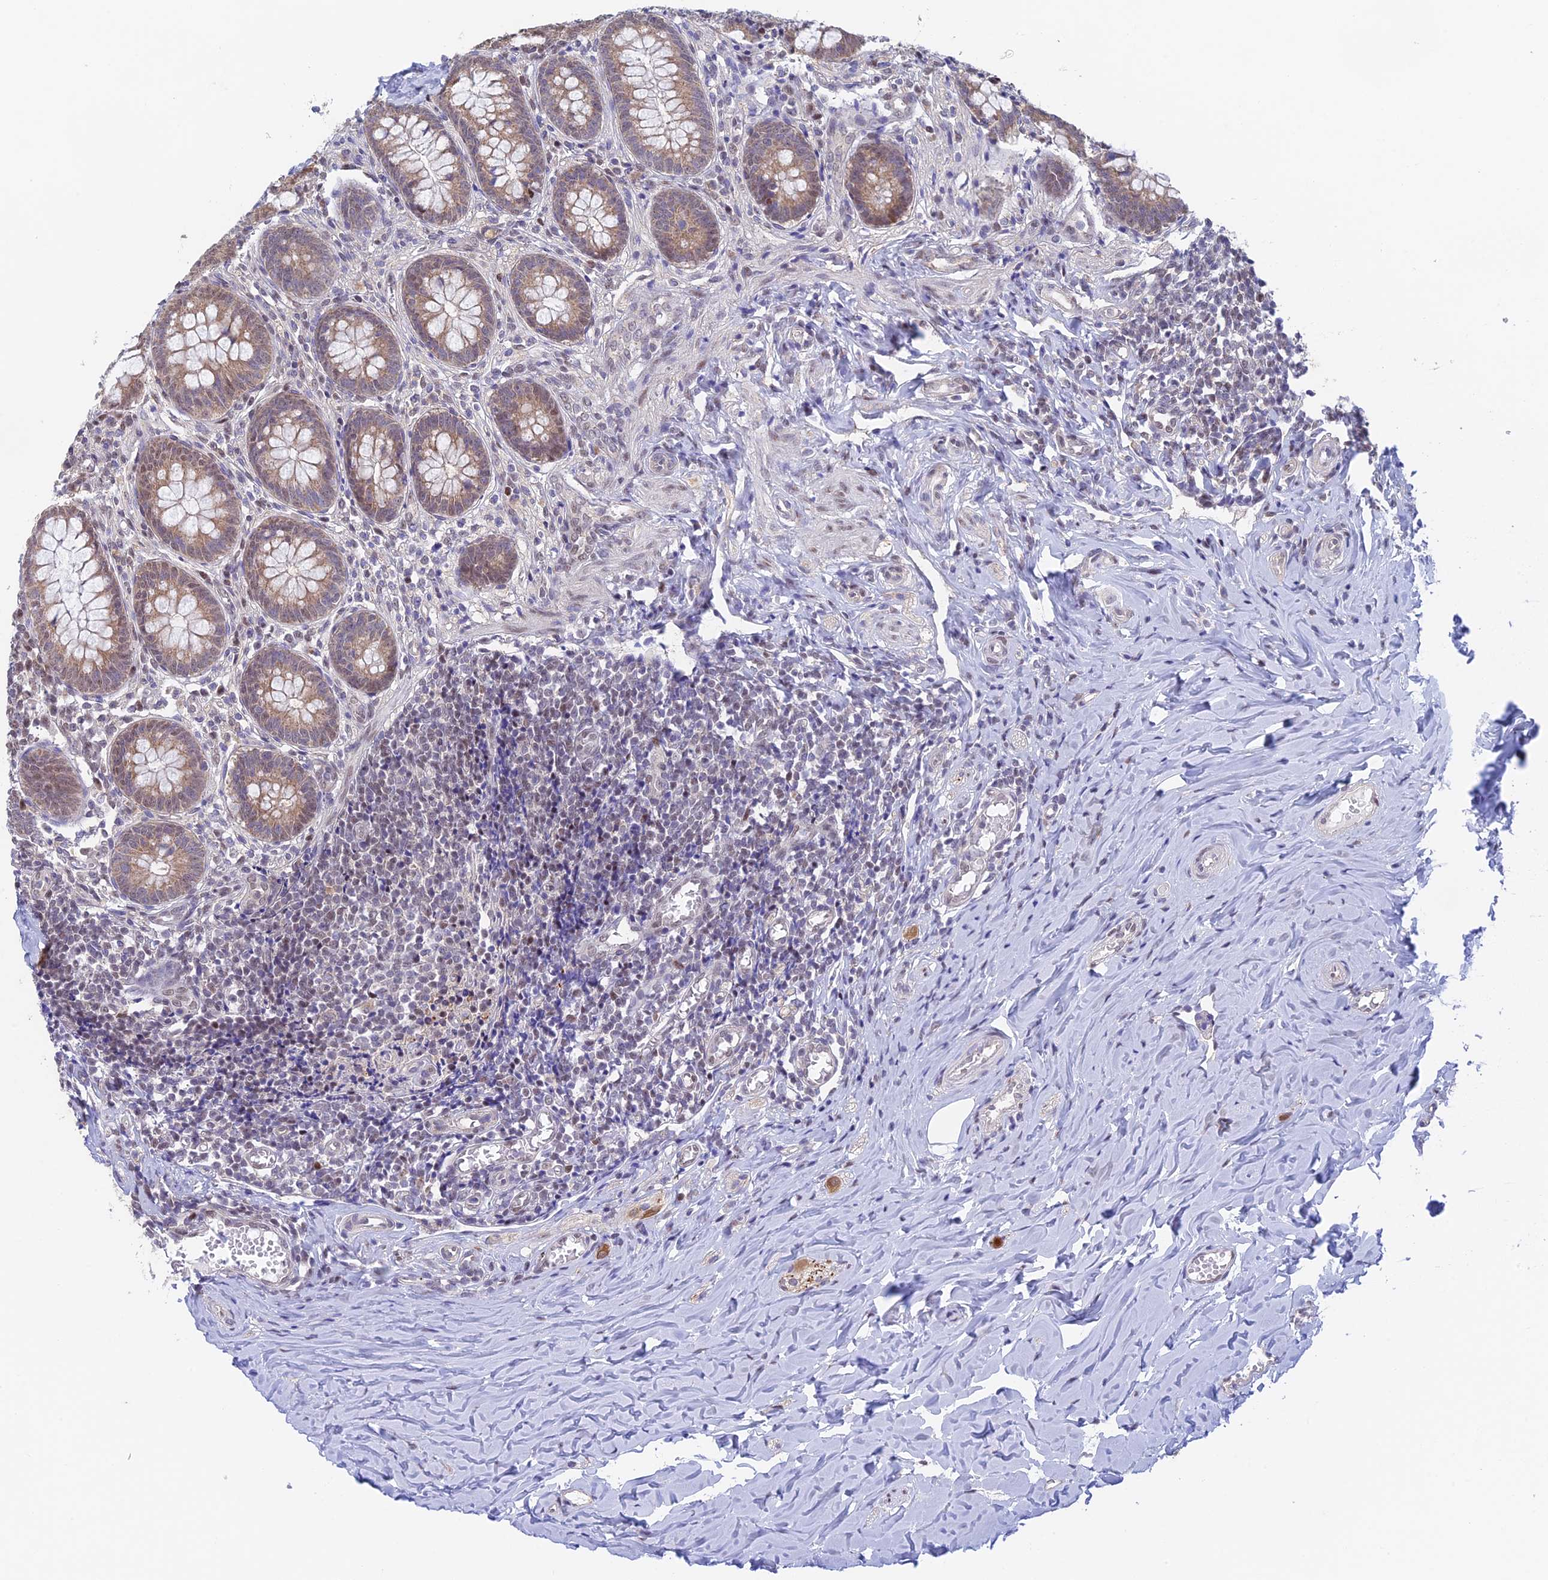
{"staining": {"intensity": "moderate", "quantity": ">75%", "location": "cytoplasmic/membranous,nuclear"}, "tissue": "appendix", "cell_type": "Glandular cells", "image_type": "normal", "snomed": [{"axis": "morphology", "description": "Normal tissue, NOS"}, {"axis": "topography", "description": "Appendix"}], "caption": "High-power microscopy captured an immunohistochemistry image of benign appendix, revealing moderate cytoplasmic/membranous,nuclear positivity in about >75% of glandular cells. The staining is performed using DAB brown chromogen to label protein expression. The nuclei are counter-stained blue using hematoxylin.", "gene": "MRPL17", "patient": {"sex": "female", "age": 33}}